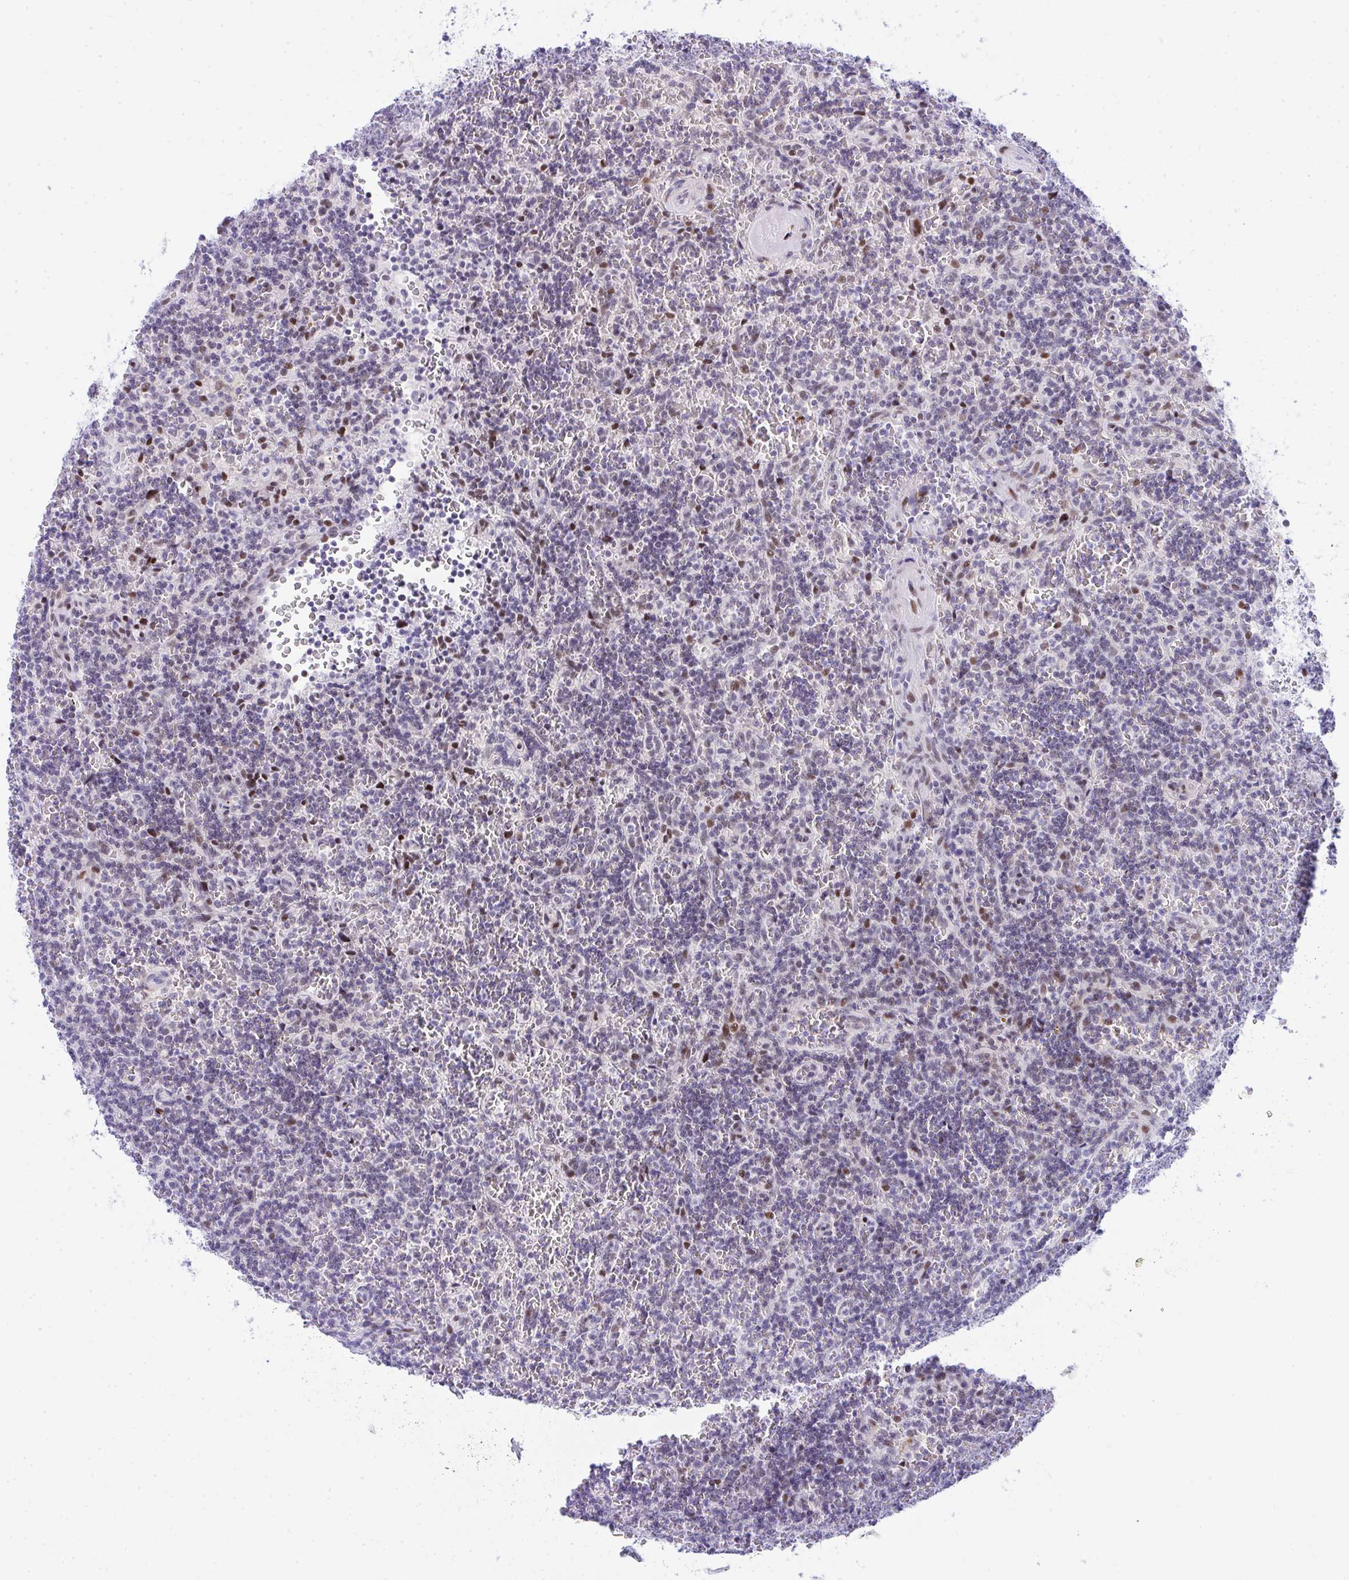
{"staining": {"intensity": "weak", "quantity": "<25%", "location": "nuclear"}, "tissue": "lymphoma", "cell_type": "Tumor cells", "image_type": "cancer", "snomed": [{"axis": "morphology", "description": "Malignant lymphoma, non-Hodgkin's type, Low grade"}, {"axis": "topography", "description": "Spleen"}], "caption": "Histopathology image shows no significant protein positivity in tumor cells of malignant lymphoma, non-Hodgkin's type (low-grade).", "gene": "GLDN", "patient": {"sex": "male", "age": 73}}